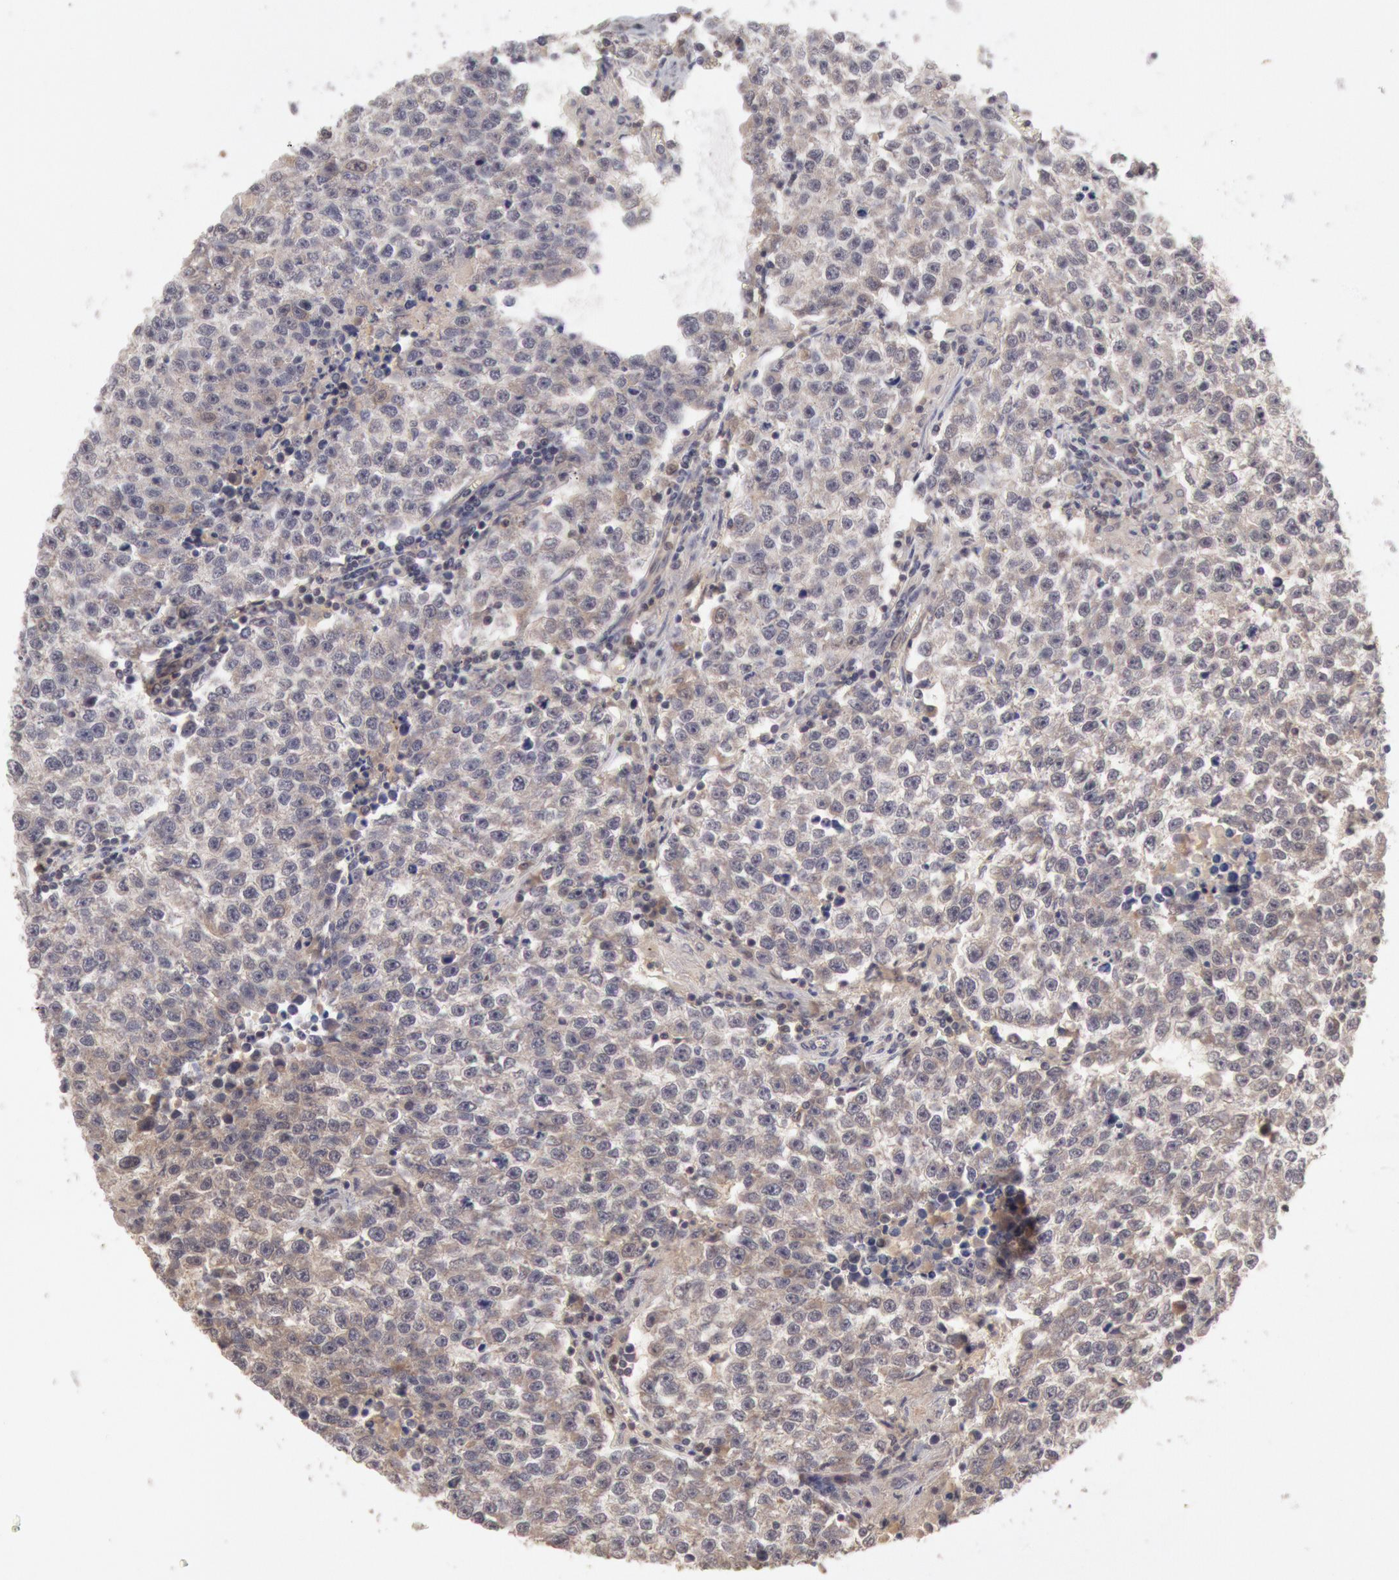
{"staining": {"intensity": "weak", "quantity": "25%-75%", "location": "cytoplasmic/membranous"}, "tissue": "testis cancer", "cell_type": "Tumor cells", "image_type": "cancer", "snomed": [{"axis": "morphology", "description": "Seminoma, NOS"}, {"axis": "topography", "description": "Testis"}], "caption": "Brown immunohistochemical staining in human testis cancer shows weak cytoplasmic/membranous expression in about 25%-75% of tumor cells.", "gene": "ZFP36L1", "patient": {"sex": "male", "age": 36}}